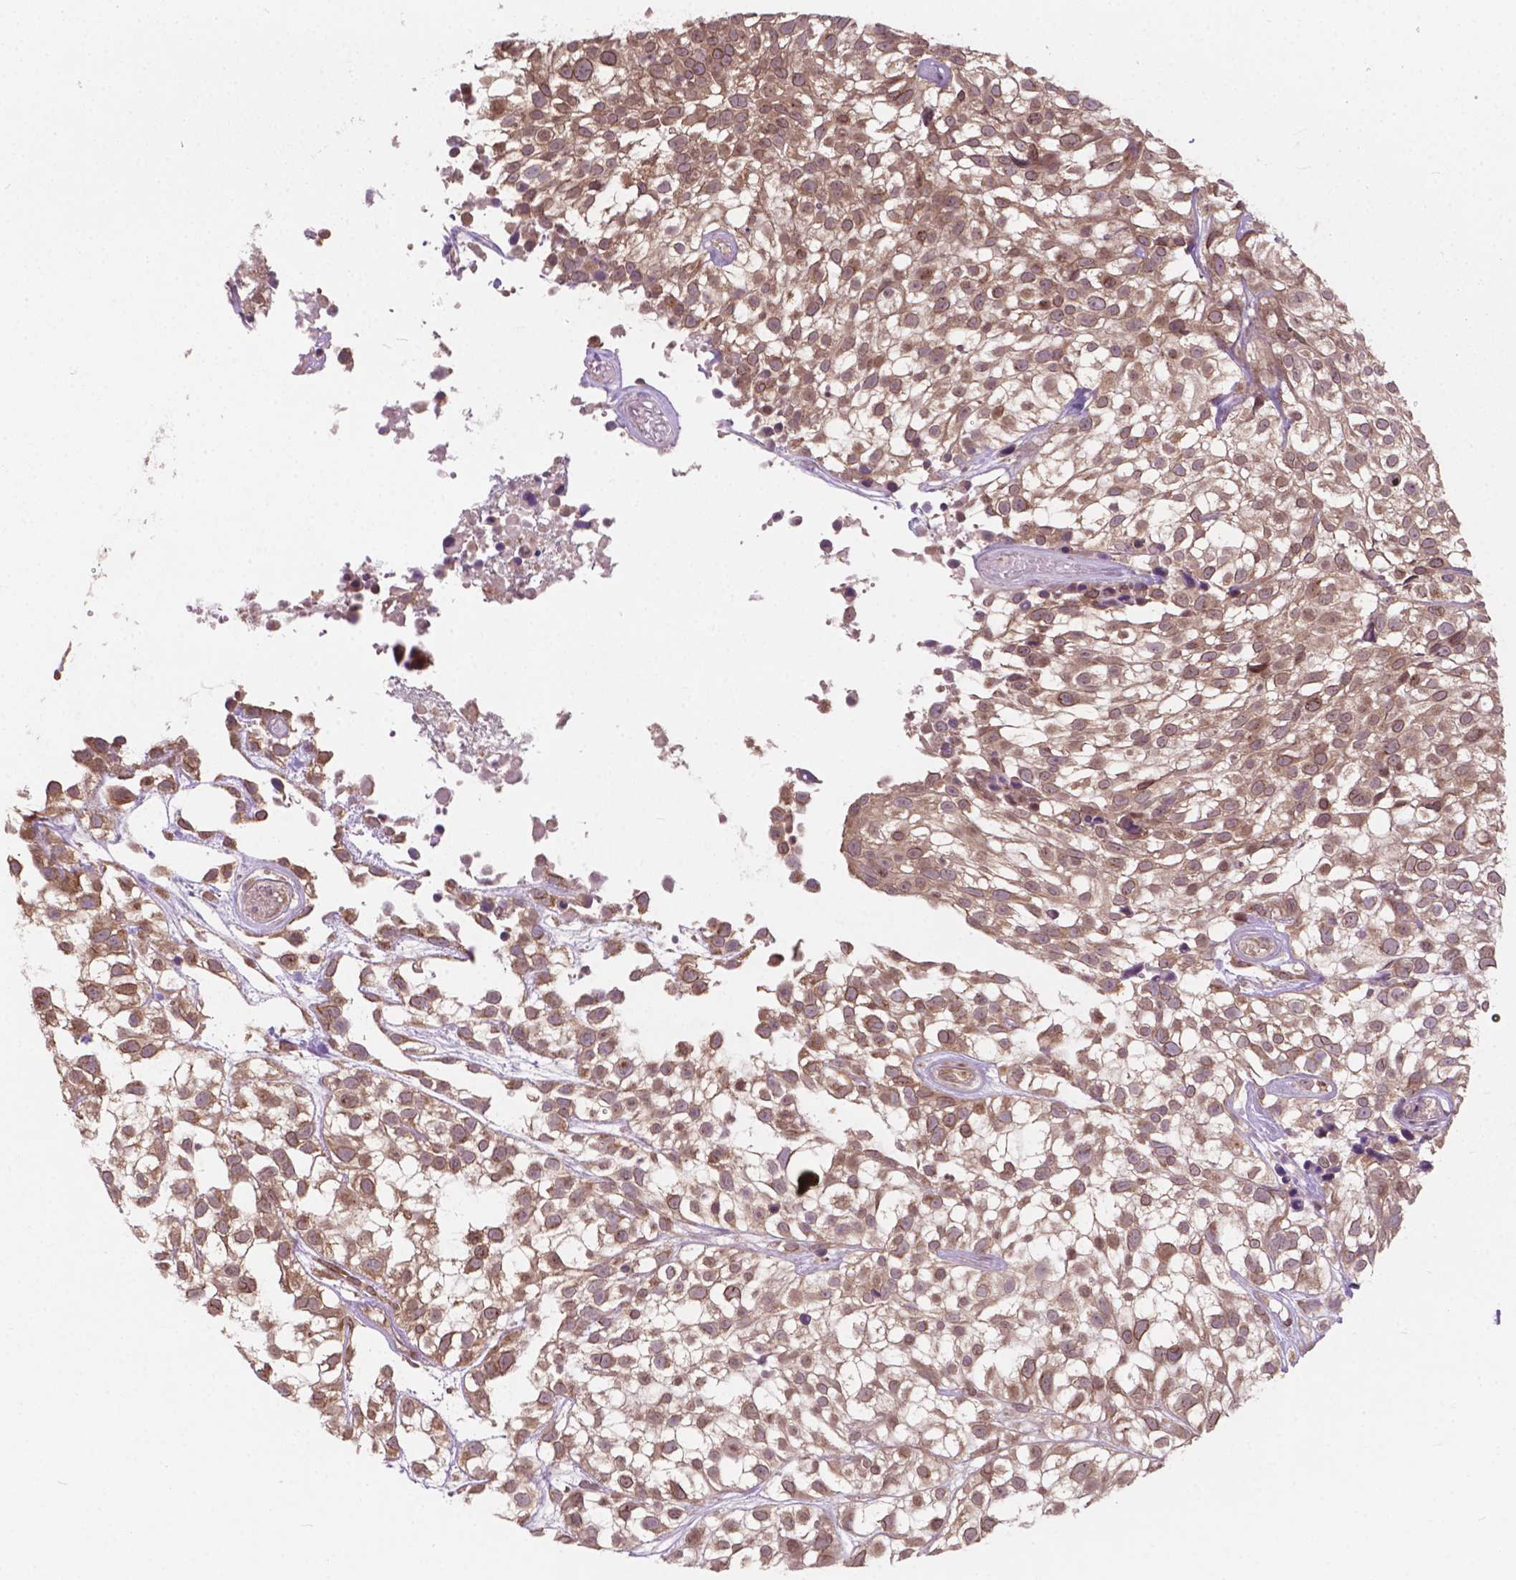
{"staining": {"intensity": "moderate", "quantity": ">75%", "location": "cytoplasmic/membranous,nuclear"}, "tissue": "urothelial cancer", "cell_type": "Tumor cells", "image_type": "cancer", "snomed": [{"axis": "morphology", "description": "Urothelial carcinoma, High grade"}, {"axis": "topography", "description": "Urinary bladder"}], "caption": "High-power microscopy captured an IHC micrograph of urothelial cancer, revealing moderate cytoplasmic/membranous and nuclear staining in about >75% of tumor cells. (DAB = brown stain, brightfield microscopy at high magnification).", "gene": "MRPL33", "patient": {"sex": "male", "age": 56}}